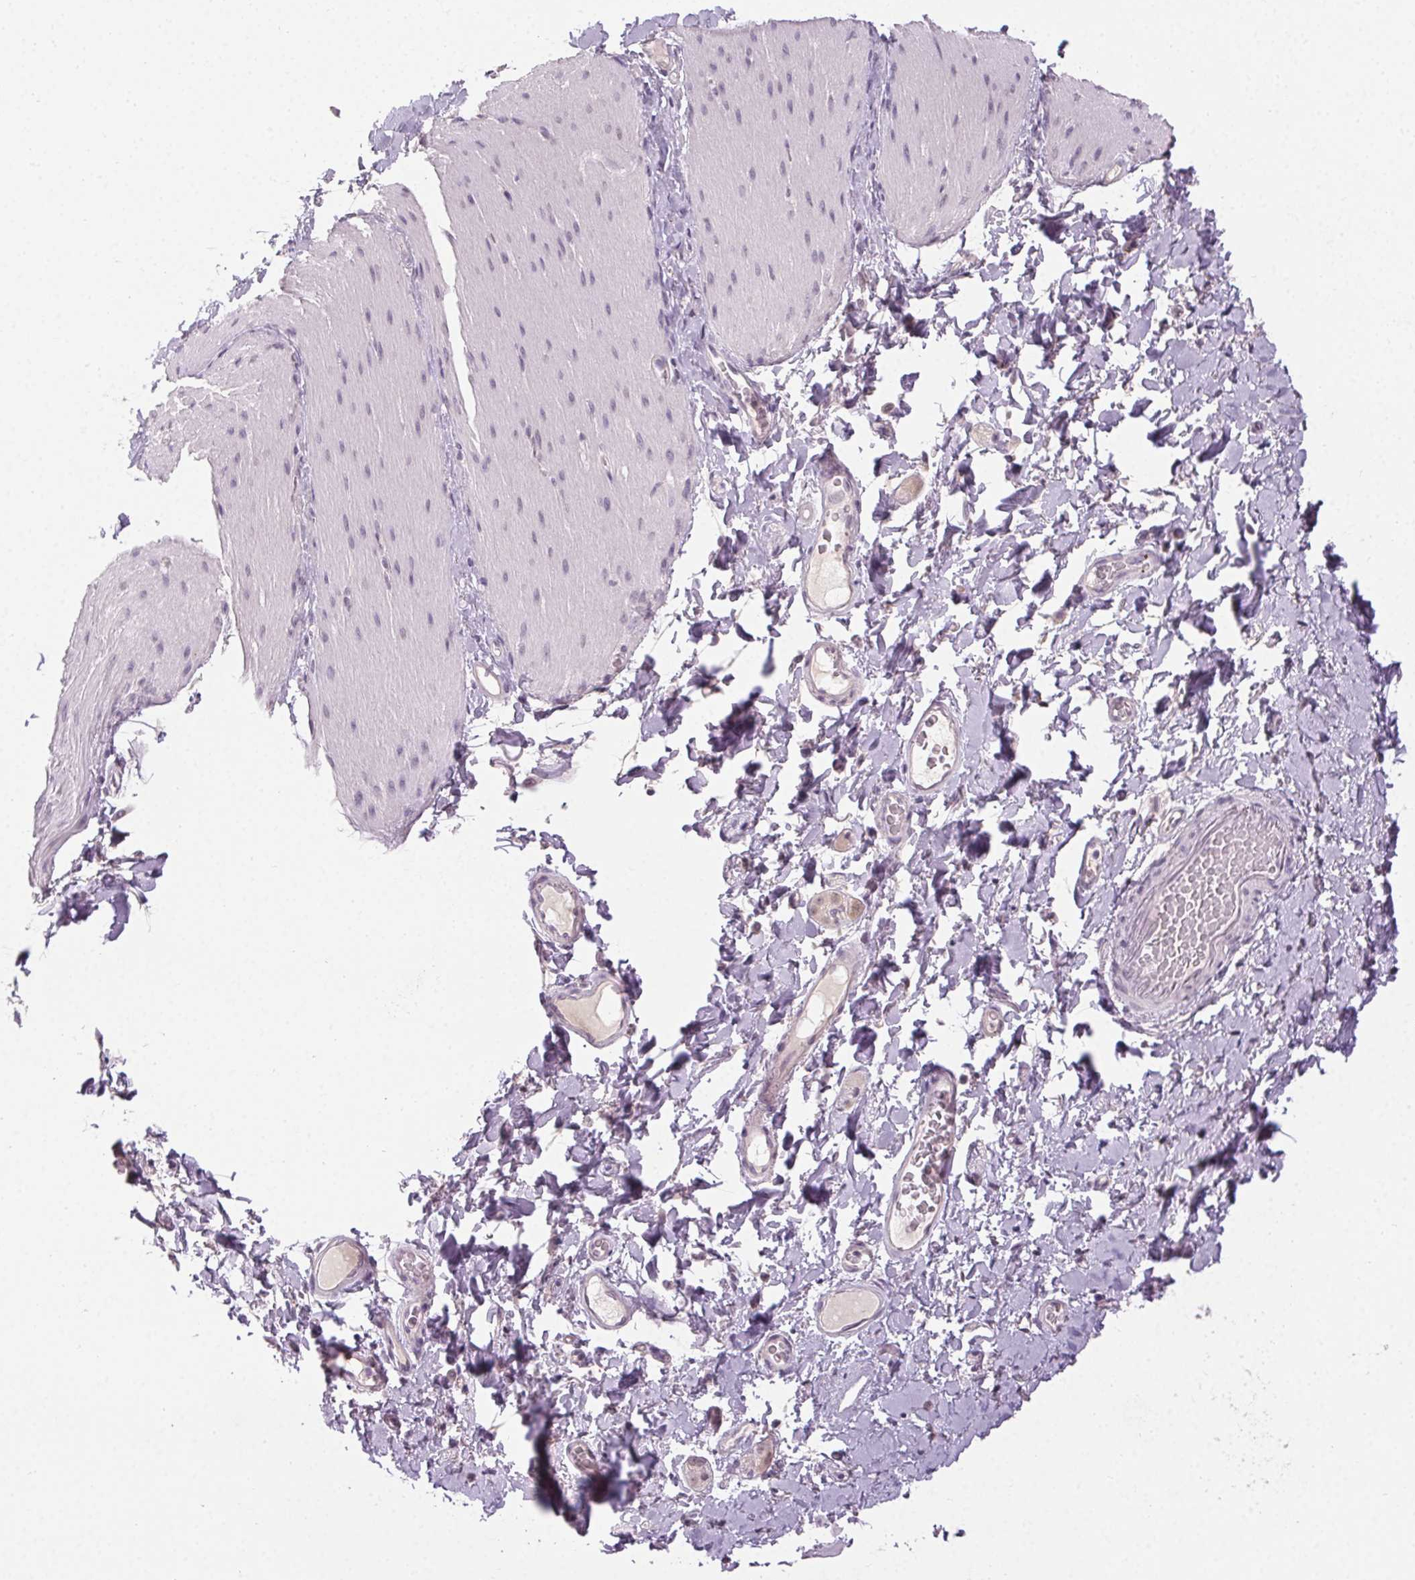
{"staining": {"intensity": "negative", "quantity": "none", "location": "none"}, "tissue": "smooth muscle", "cell_type": "Smooth muscle cells", "image_type": "normal", "snomed": [{"axis": "morphology", "description": "Normal tissue, NOS"}, {"axis": "topography", "description": "Smooth muscle"}, {"axis": "topography", "description": "Colon"}], "caption": "A high-resolution micrograph shows IHC staining of unremarkable smooth muscle, which shows no significant staining in smooth muscle cells.", "gene": "FAM168A", "patient": {"sex": "male", "age": 73}}